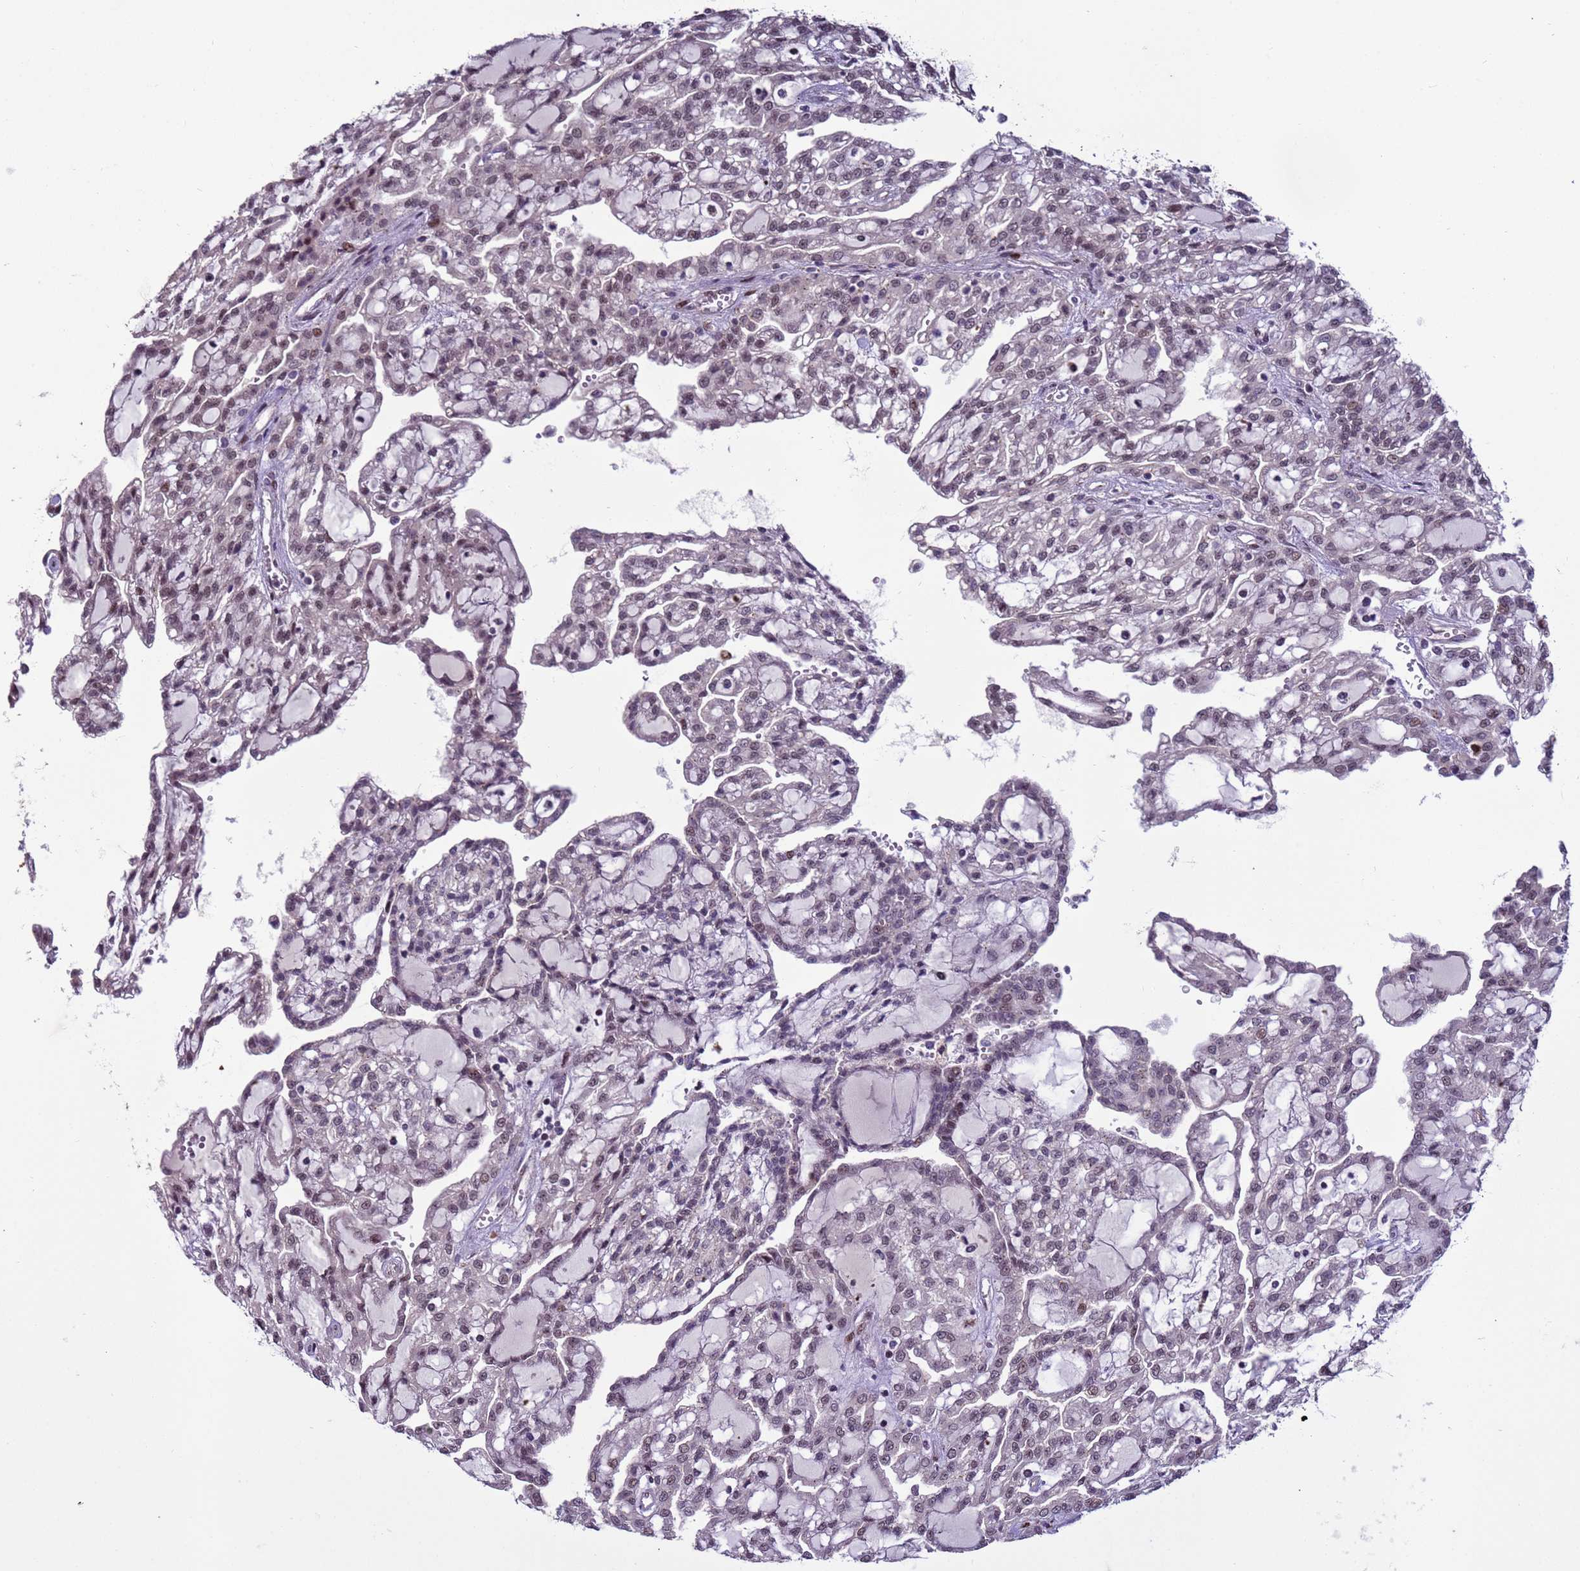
{"staining": {"intensity": "negative", "quantity": "none", "location": "none"}, "tissue": "renal cancer", "cell_type": "Tumor cells", "image_type": "cancer", "snomed": [{"axis": "morphology", "description": "Adenocarcinoma, NOS"}, {"axis": "topography", "description": "Kidney"}], "caption": "This is an immunohistochemistry (IHC) histopathology image of renal cancer (adenocarcinoma). There is no expression in tumor cells.", "gene": "SHC3", "patient": {"sex": "male", "age": 63}}